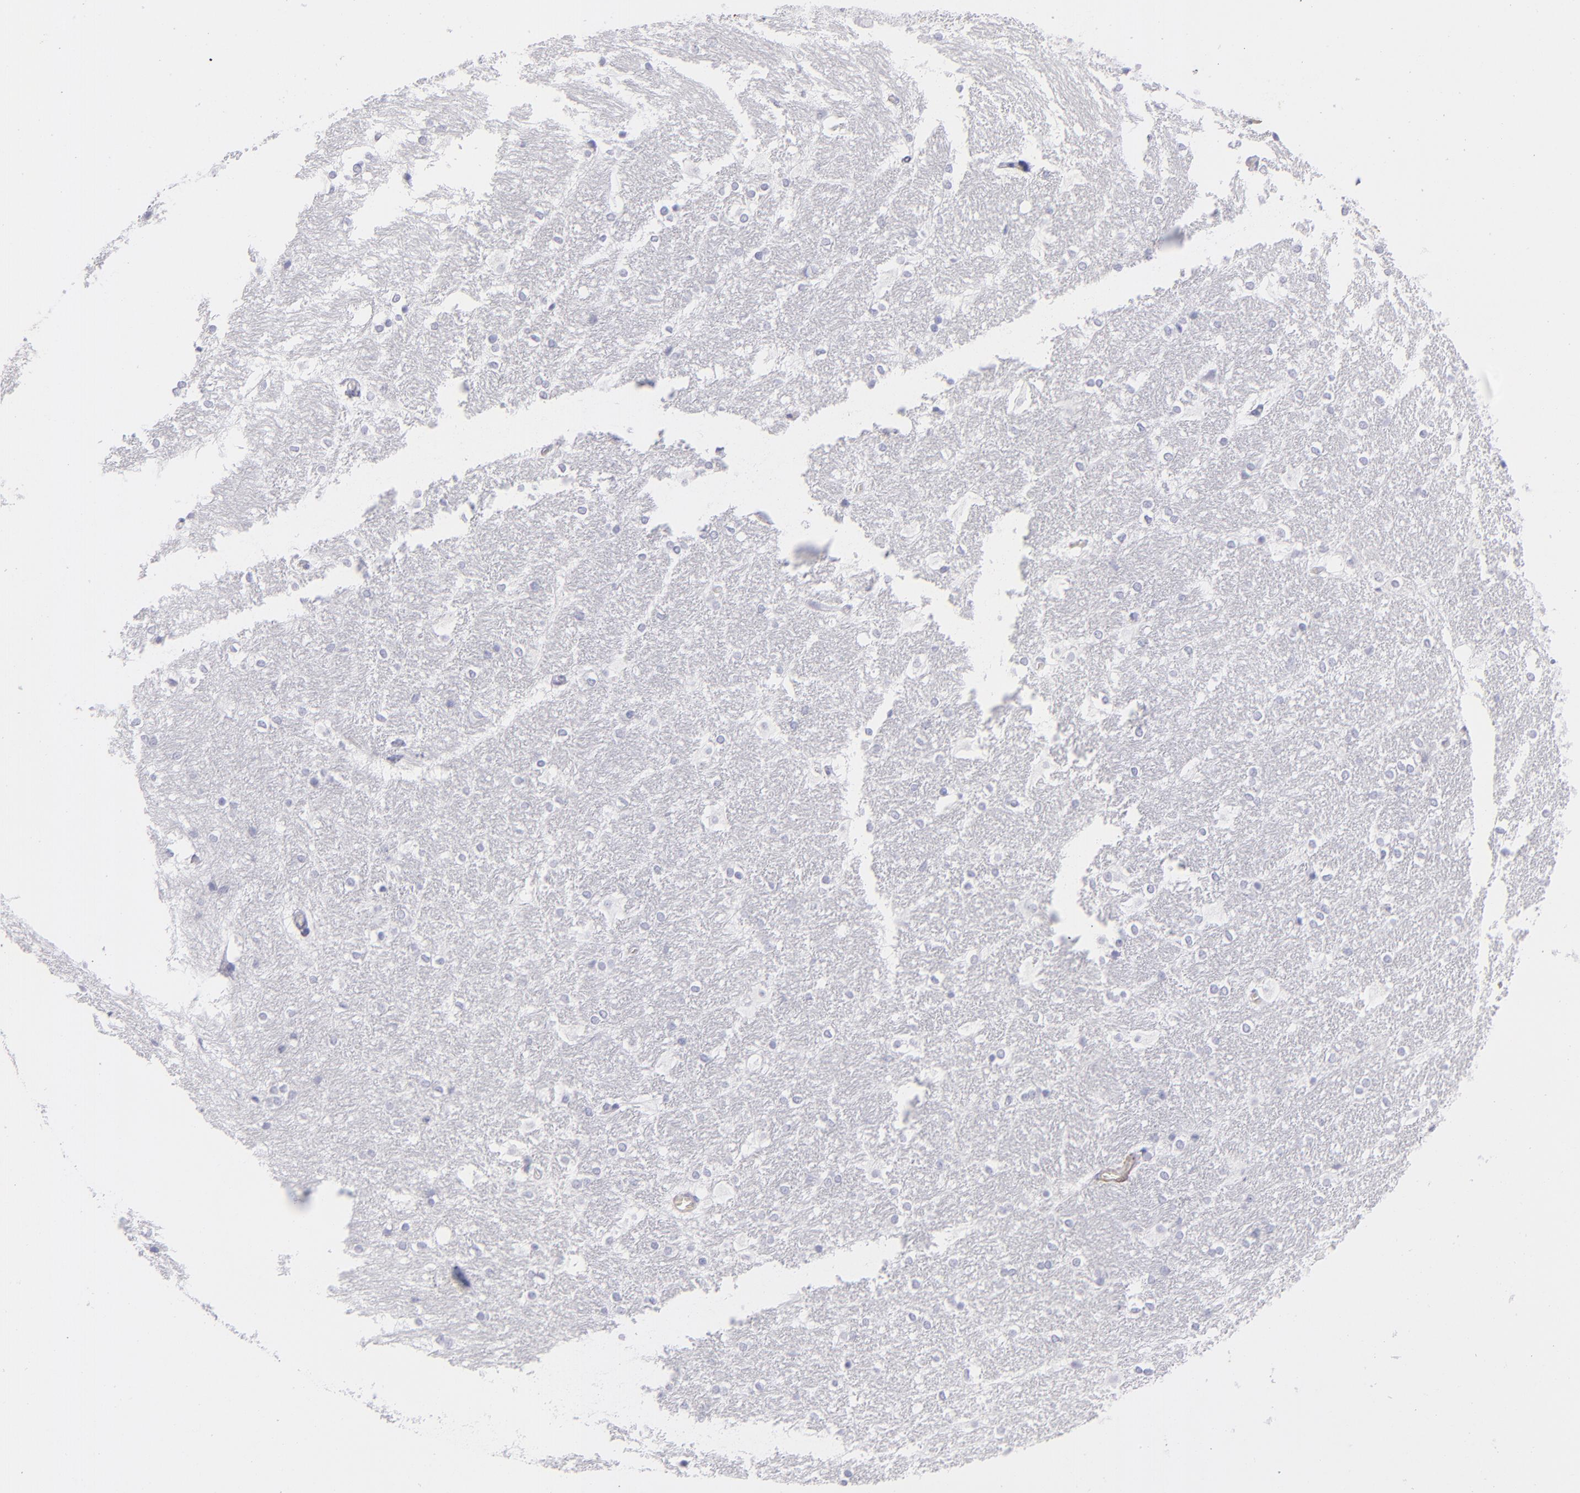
{"staining": {"intensity": "negative", "quantity": "none", "location": "none"}, "tissue": "hippocampus", "cell_type": "Glial cells", "image_type": "normal", "snomed": [{"axis": "morphology", "description": "Normal tissue, NOS"}, {"axis": "topography", "description": "Hippocampus"}], "caption": "This is an IHC histopathology image of normal hippocampus. There is no staining in glial cells.", "gene": "MYH11", "patient": {"sex": "female", "age": 19}}